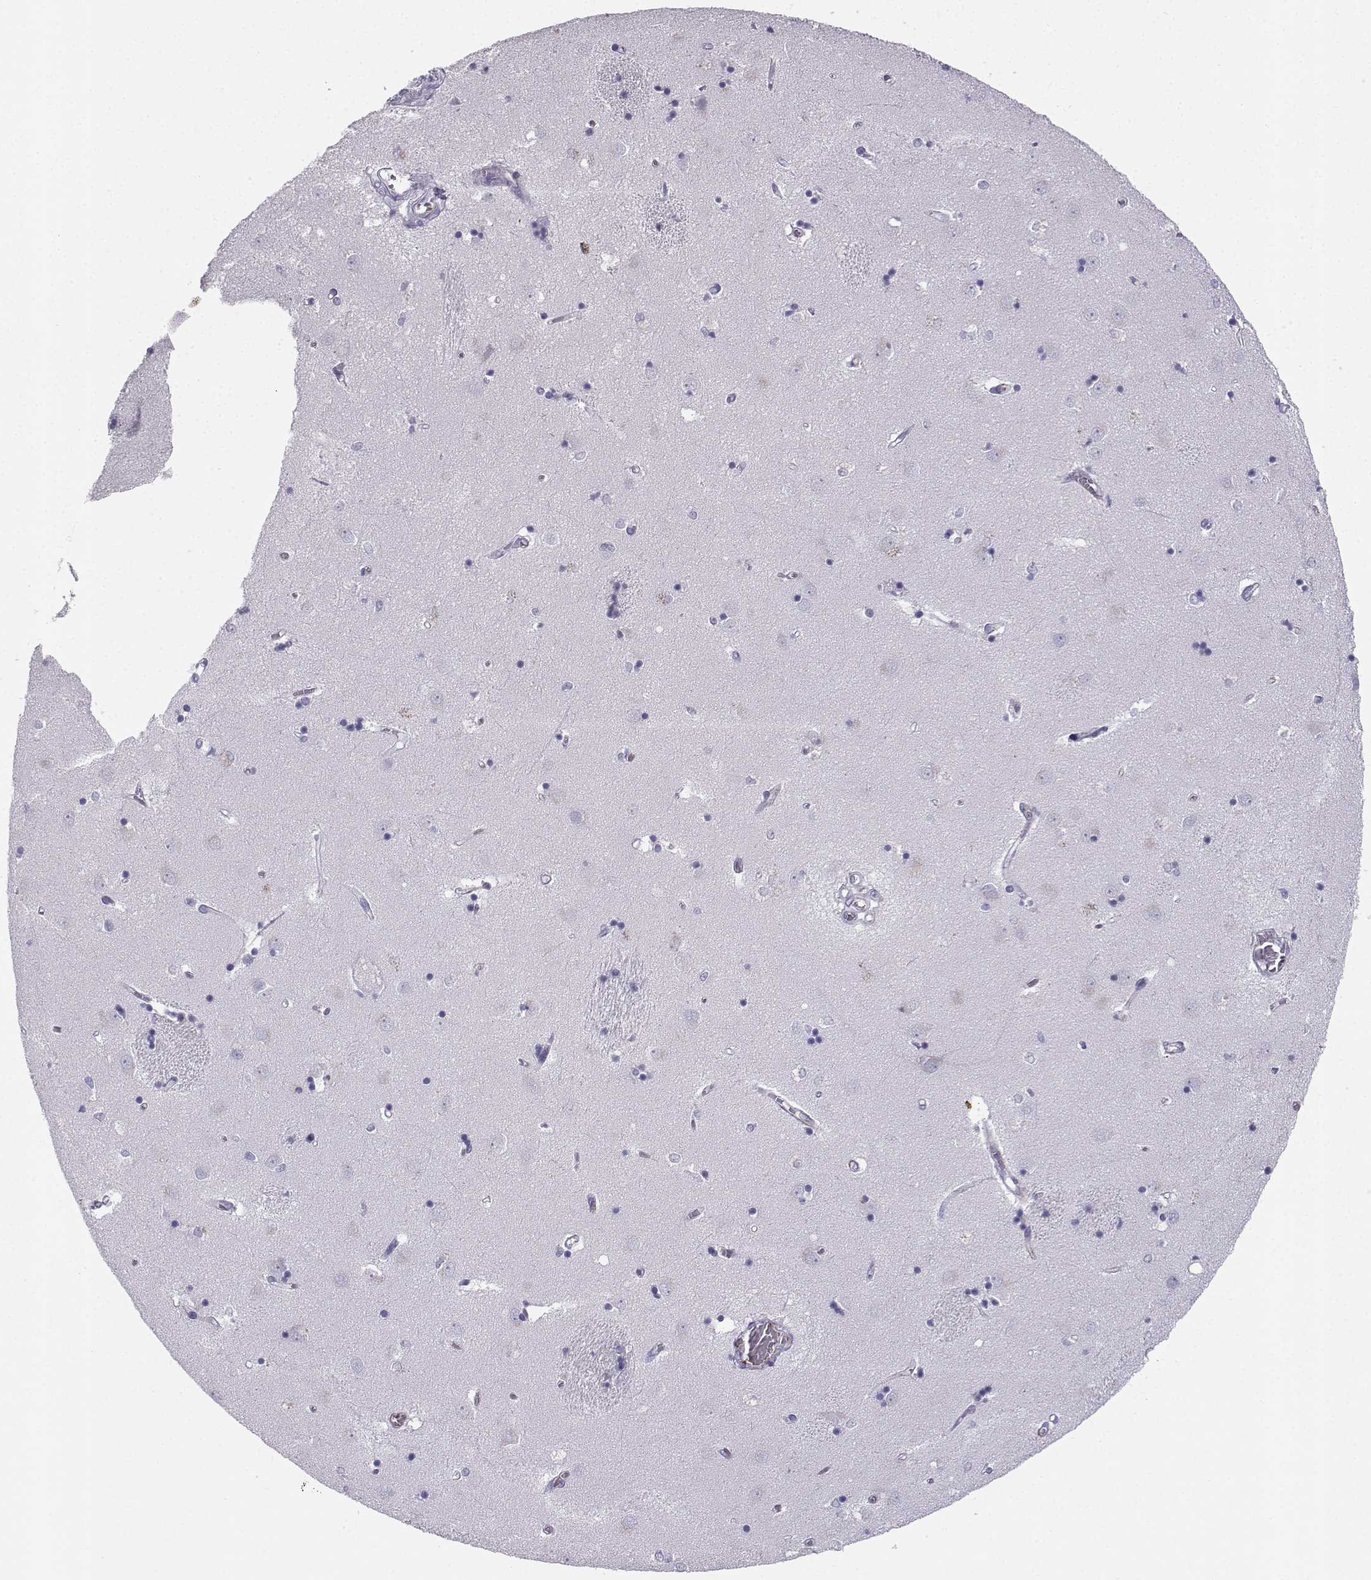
{"staining": {"intensity": "negative", "quantity": "none", "location": "none"}, "tissue": "caudate", "cell_type": "Glial cells", "image_type": "normal", "snomed": [{"axis": "morphology", "description": "Normal tissue, NOS"}, {"axis": "topography", "description": "Lateral ventricle wall"}], "caption": "Protein analysis of benign caudate displays no significant positivity in glial cells.", "gene": "IQCD", "patient": {"sex": "male", "age": 54}}